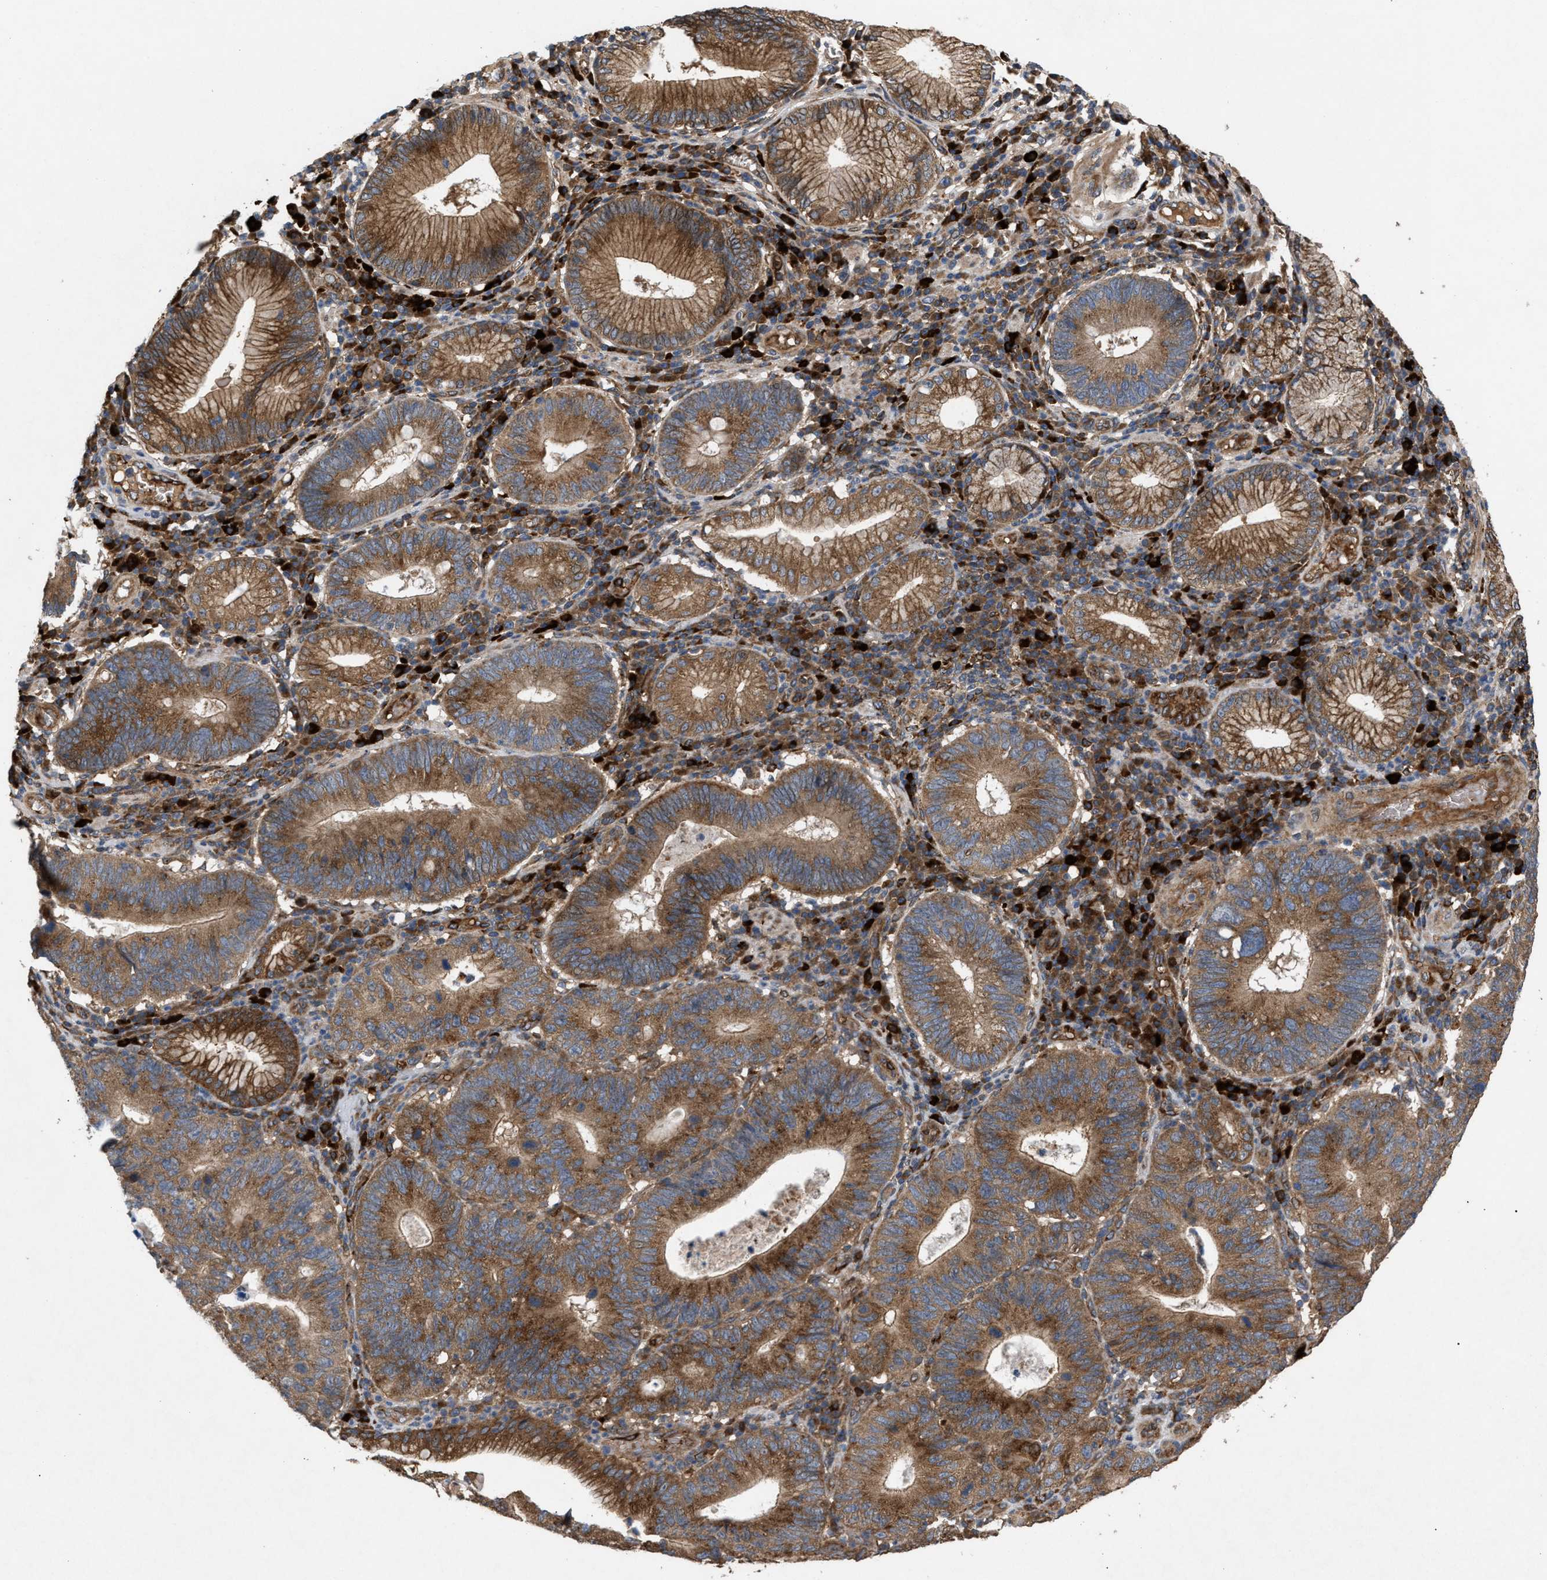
{"staining": {"intensity": "moderate", "quantity": ">75%", "location": "cytoplasmic/membranous"}, "tissue": "stomach cancer", "cell_type": "Tumor cells", "image_type": "cancer", "snomed": [{"axis": "morphology", "description": "Adenocarcinoma, NOS"}, {"axis": "topography", "description": "Stomach"}], "caption": "A brown stain labels moderate cytoplasmic/membranous positivity of a protein in human stomach adenocarcinoma tumor cells.", "gene": "GCC1", "patient": {"sex": "male", "age": 59}}